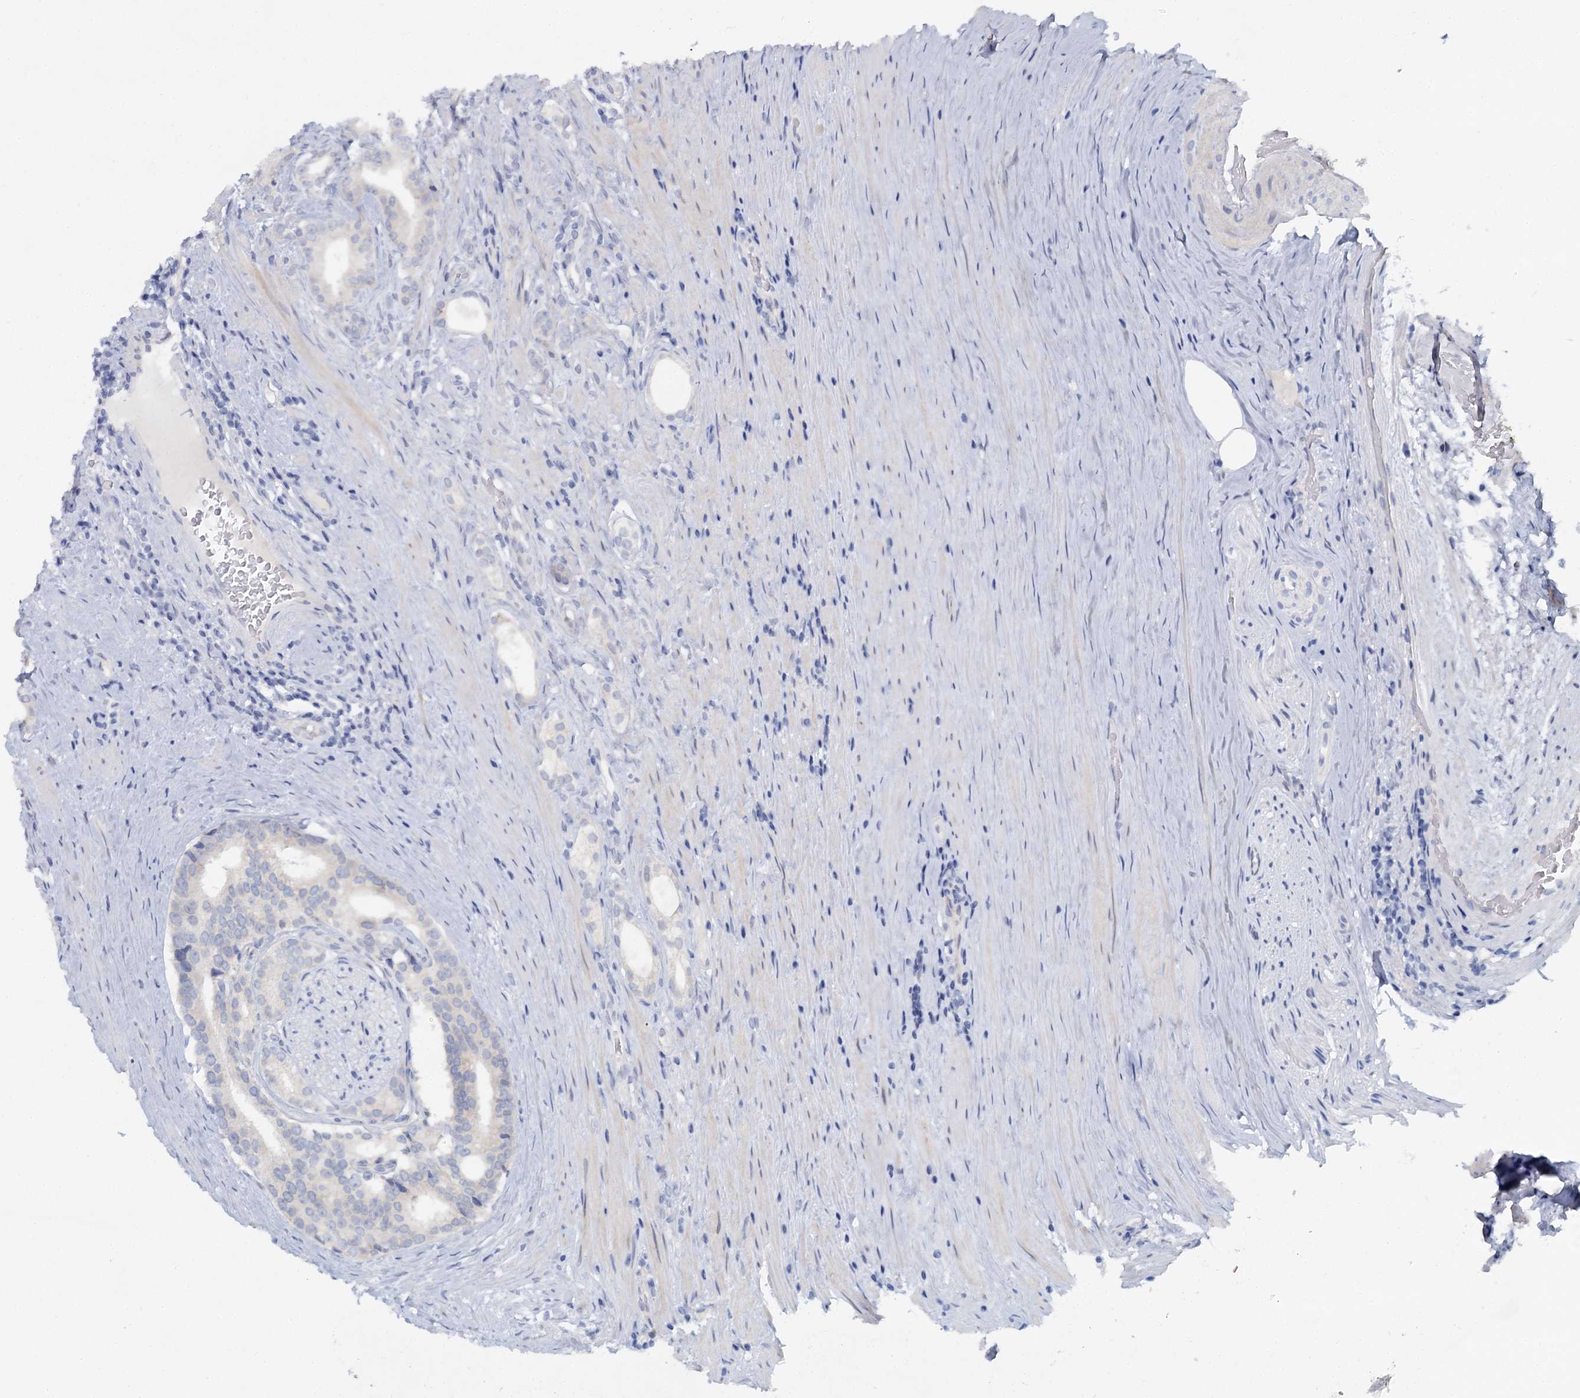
{"staining": {"intensity": "moderate", "quantity": "<25%", "location": "cytoplasmic/membranous"}, "tissue": "prostate cancer", "cell_type": "Tumor cells", "image_type": "cancer", "snomed": [{"axis": "morphology", "description": "Adenocarcinoma, Low grade"}, {"axis": "topography", "description": "Prostate"}], "caption": "High-magnification brightfield microscopy of adenocarcinoma (low-grade) (prostate) stained with DAB (3,3'-diaminobenzidine) (brown) and counterstained with hematoxylin (blue). tumor cells exhibit moderate cytoplasmic/membranous expression is present in approximately<25% of cells.", "gene": "ACRBP", "patient": {"sex": "male", "age": 71}}